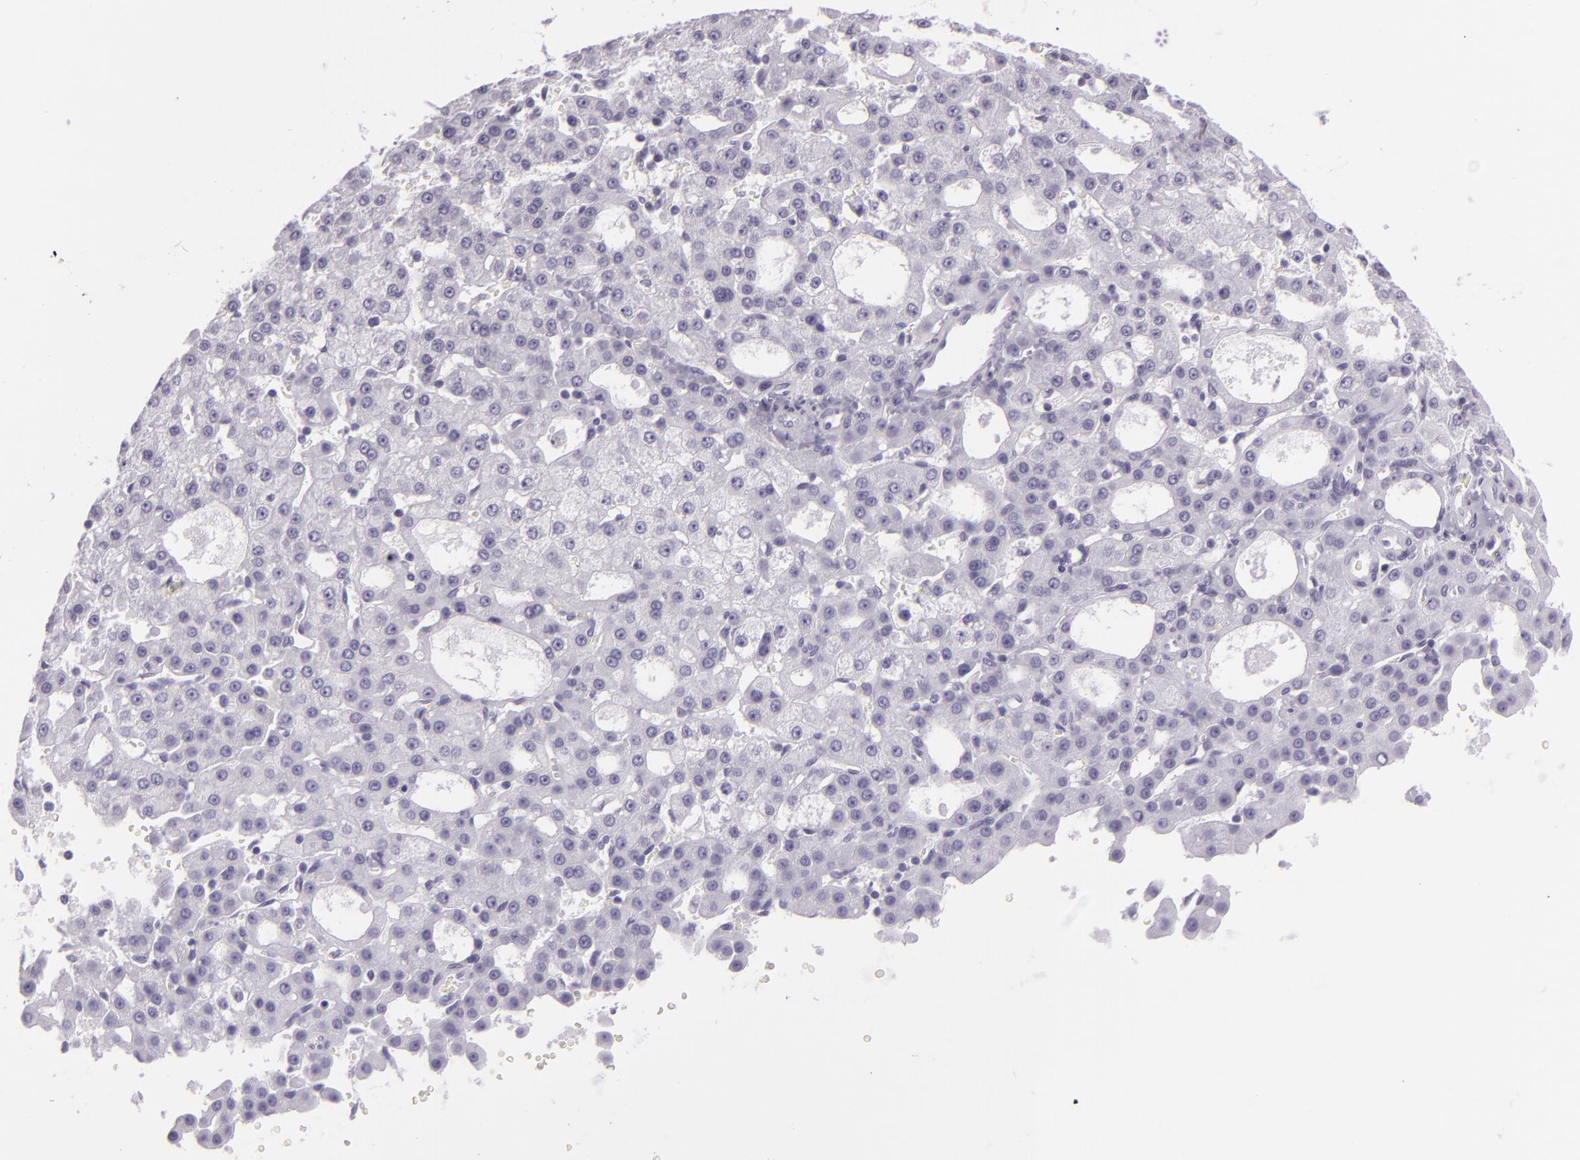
{"staining": {"intensity": "negative", "quantity": "none", "location": "none"}, "tissue": "liver cancer", "cell_type": "Tumor cells", "image_type": "cancer", "snomed": [{"axis": "morphology", "description": "Carcinoma, Hepatocellular, NOS"}, {"axis": "topography", "description": "Liver"}], "caption": "The micrograph exhibits no significant positivity in tumor cells of liver hepatocellular carcinoma.", "gene": "MUC6", "patient": {"sex": "male", "age": 47}}